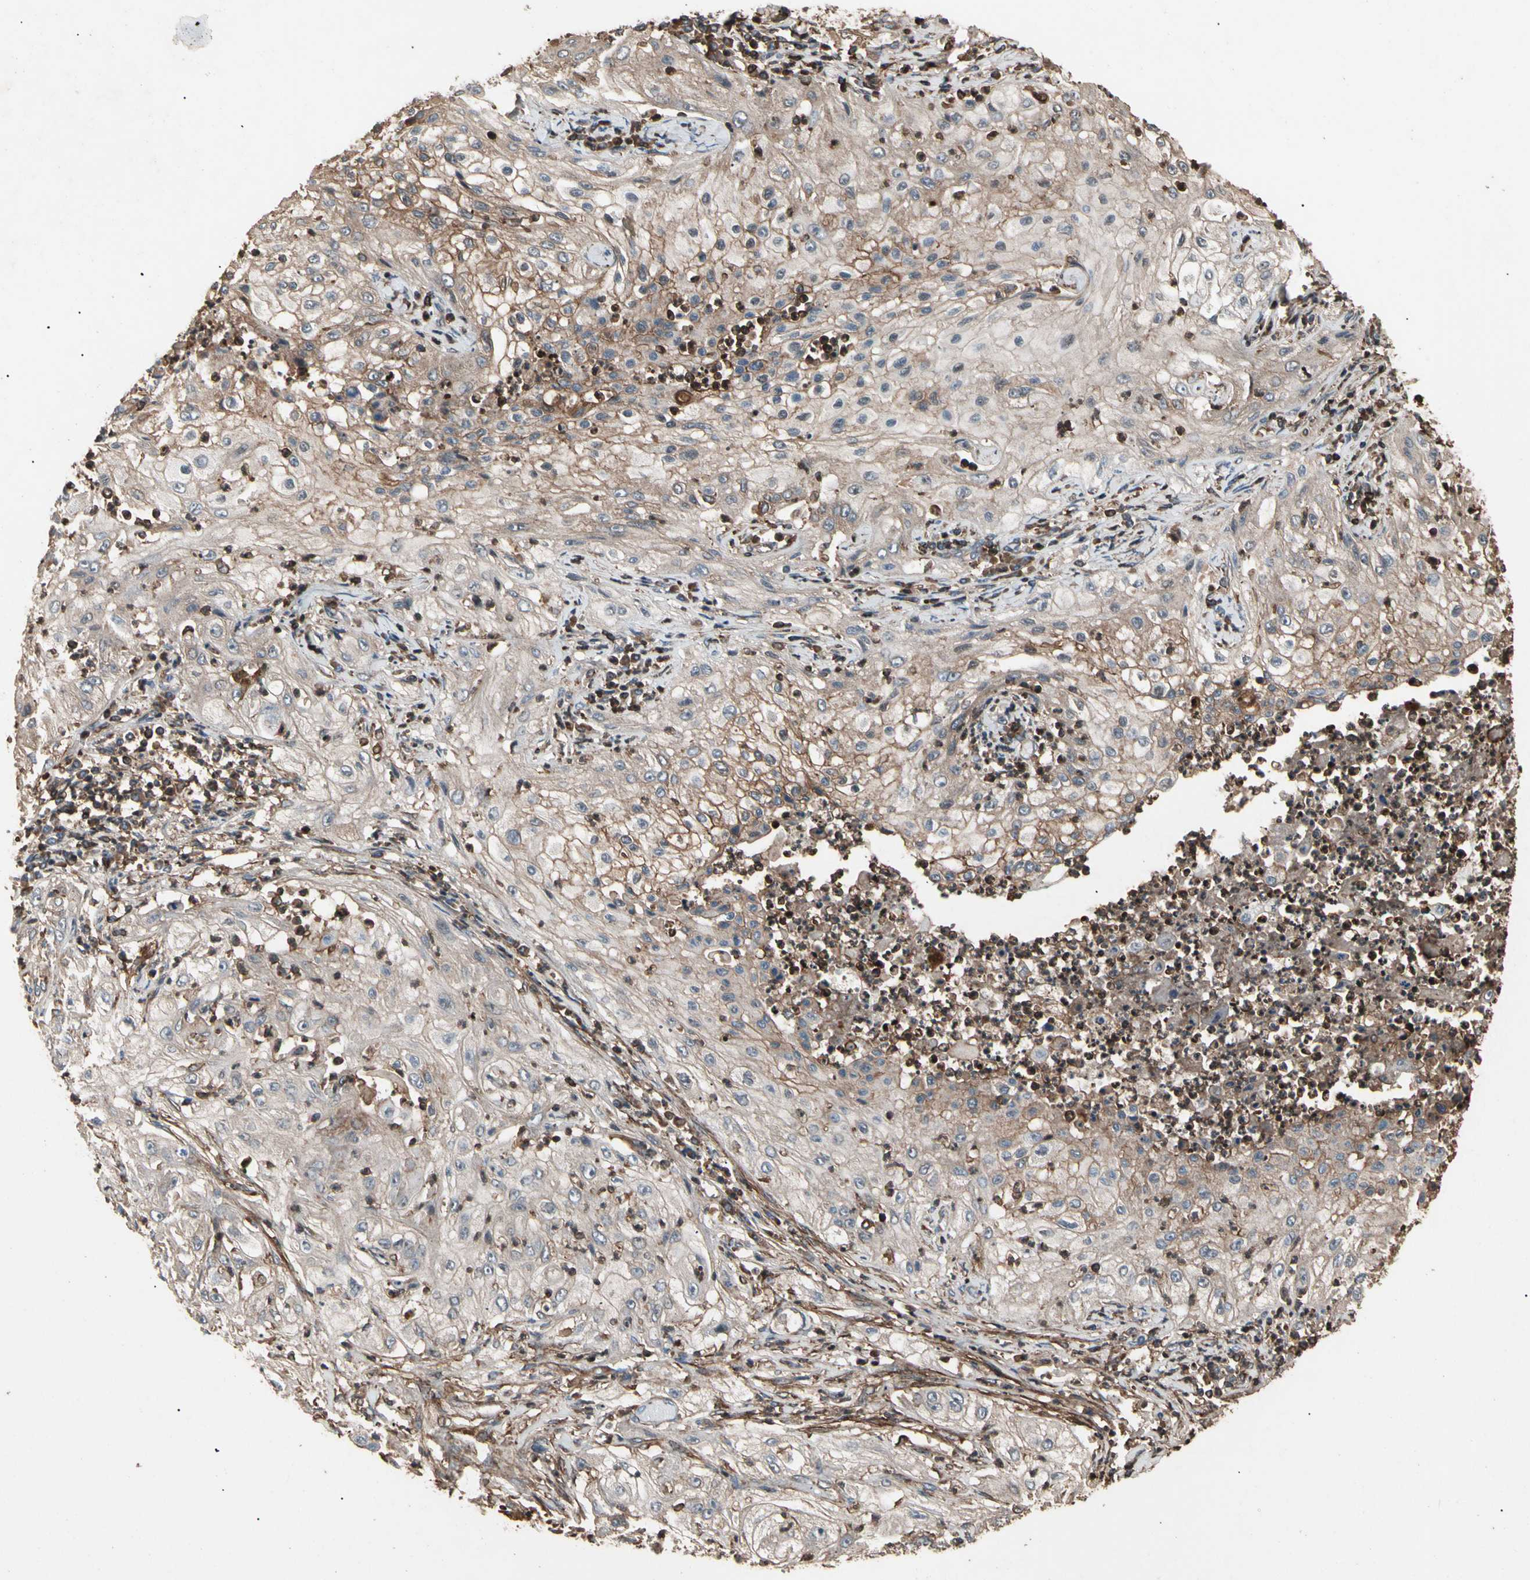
{"staining": {"intensity": "moderate", "quantity": "25%-75%", "location": "cytoplasmic/membranous"}, "tissue": "lung cancer", "cell_type": "Tumor cells", "image_type": "cancer", "snomed": [{"axis": "morphology", "description": "Inflammation, NOS"}, {"axis": "morphology", "description": "Squamous cell carcinoma, NOS"}, {"axis": "topography", "description": "Lymph node"}, {"axis": "topography", "description": "Soft tissue"}, {"axis": "topography", "description": "Lung"}], "caption": "Protein staining of lung squamous cell carcinoma tissue shows moderate cytoplasmic/membranous expression in approximately 25%-75% of tumor cells.", "gene": "AGBL2", "patient": {"sex": "male", "age": 66}}